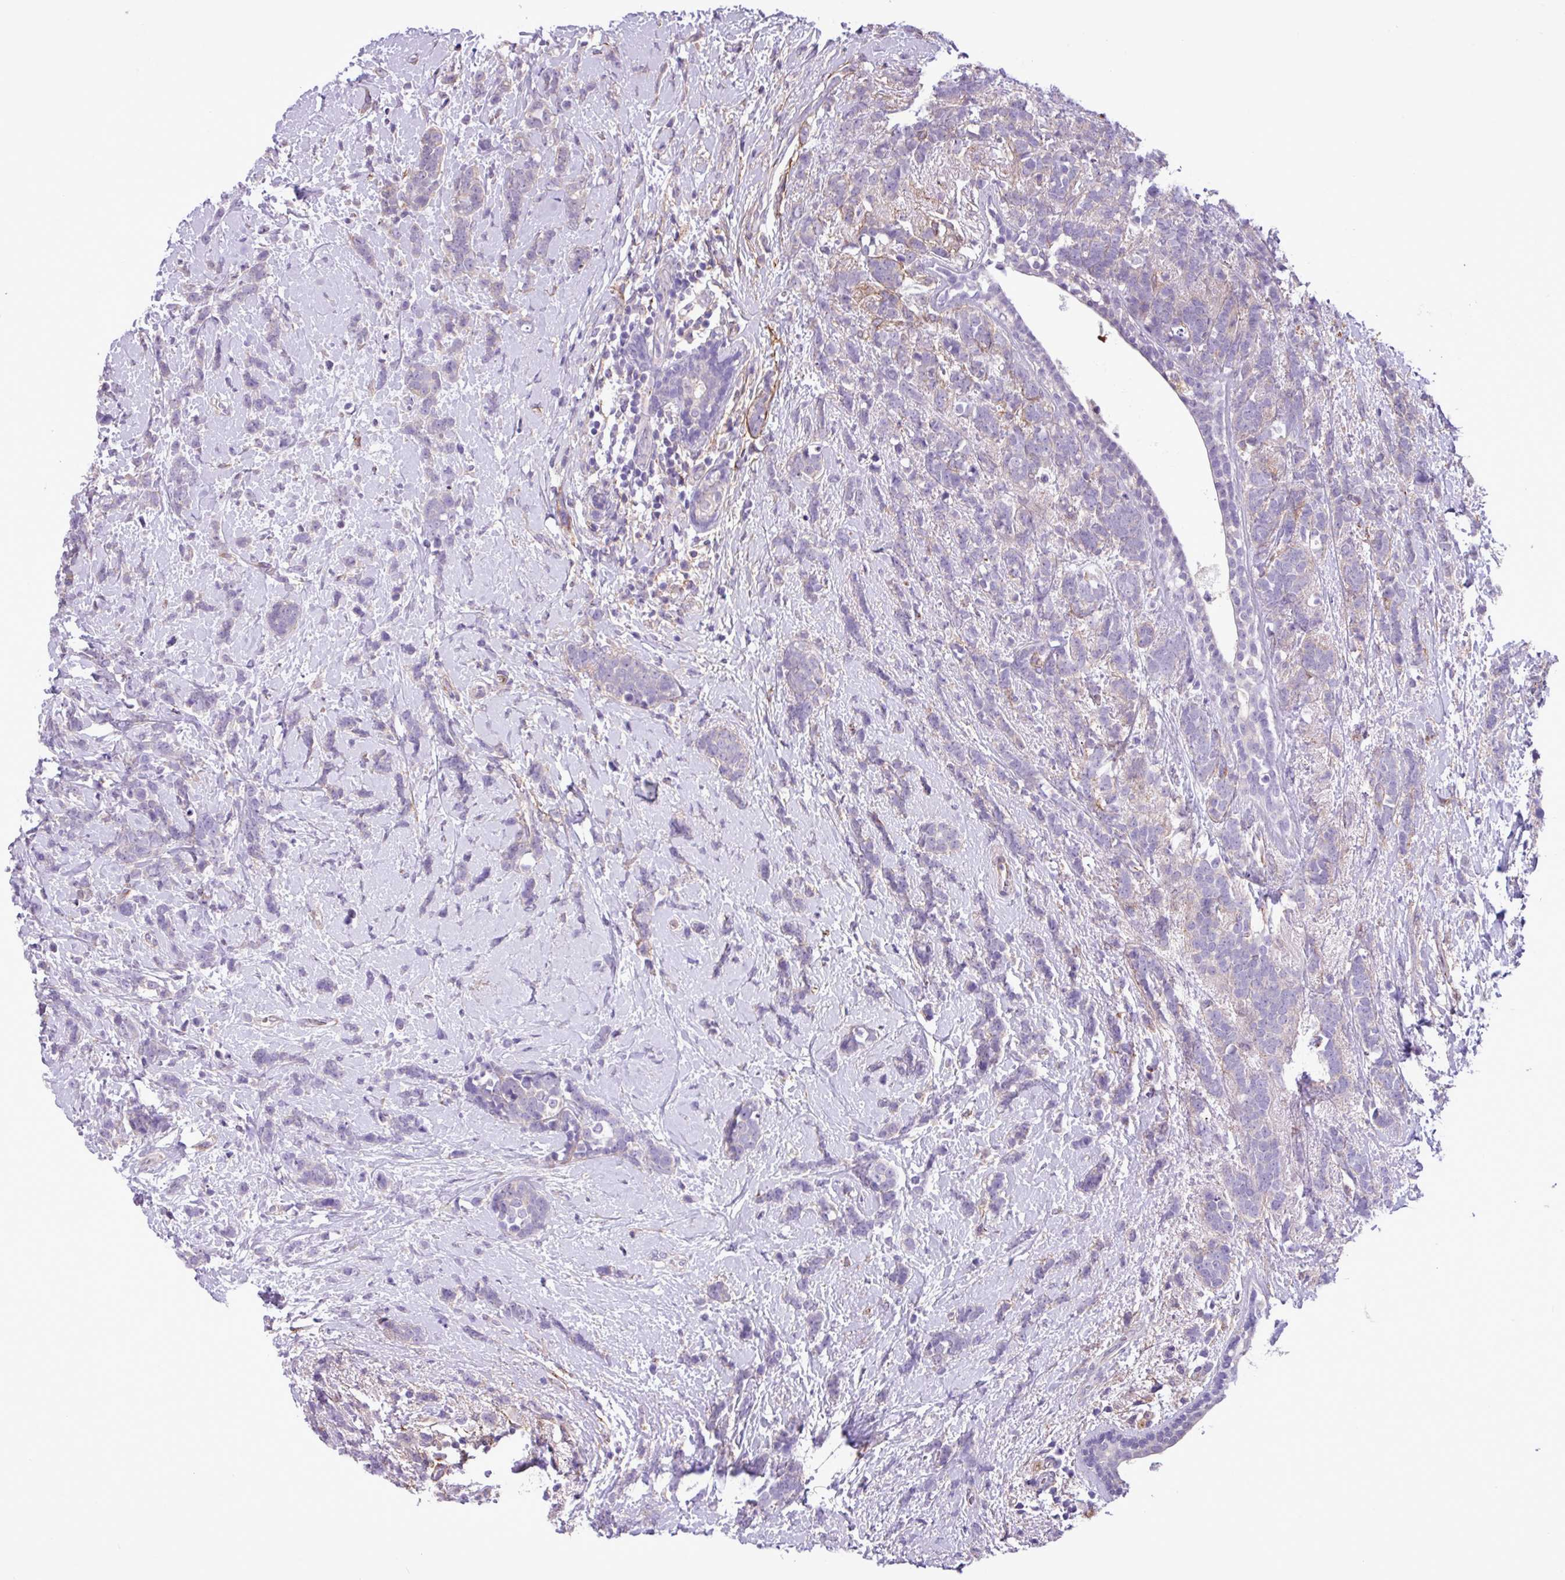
{"staining": {"intensity": "negative", "quantity": "none", "location": "none"}, "tissue": "breast cancer", "cell_type": "Tumor cells", "image_type": "cancer", "snomed": [{"axis": "morphology", "description": "Lobular carcinoma"}, {"axis": "topography", "description": "Breast"}], "caption": "Tumor cells are negative for brown protein staining in breast lobular carcinoma. (Immunohistochemistry (ihc), brightfield microscopy, high magnification).", "gene": "CD248", "patient": {"sex": "female", "age": 58}}